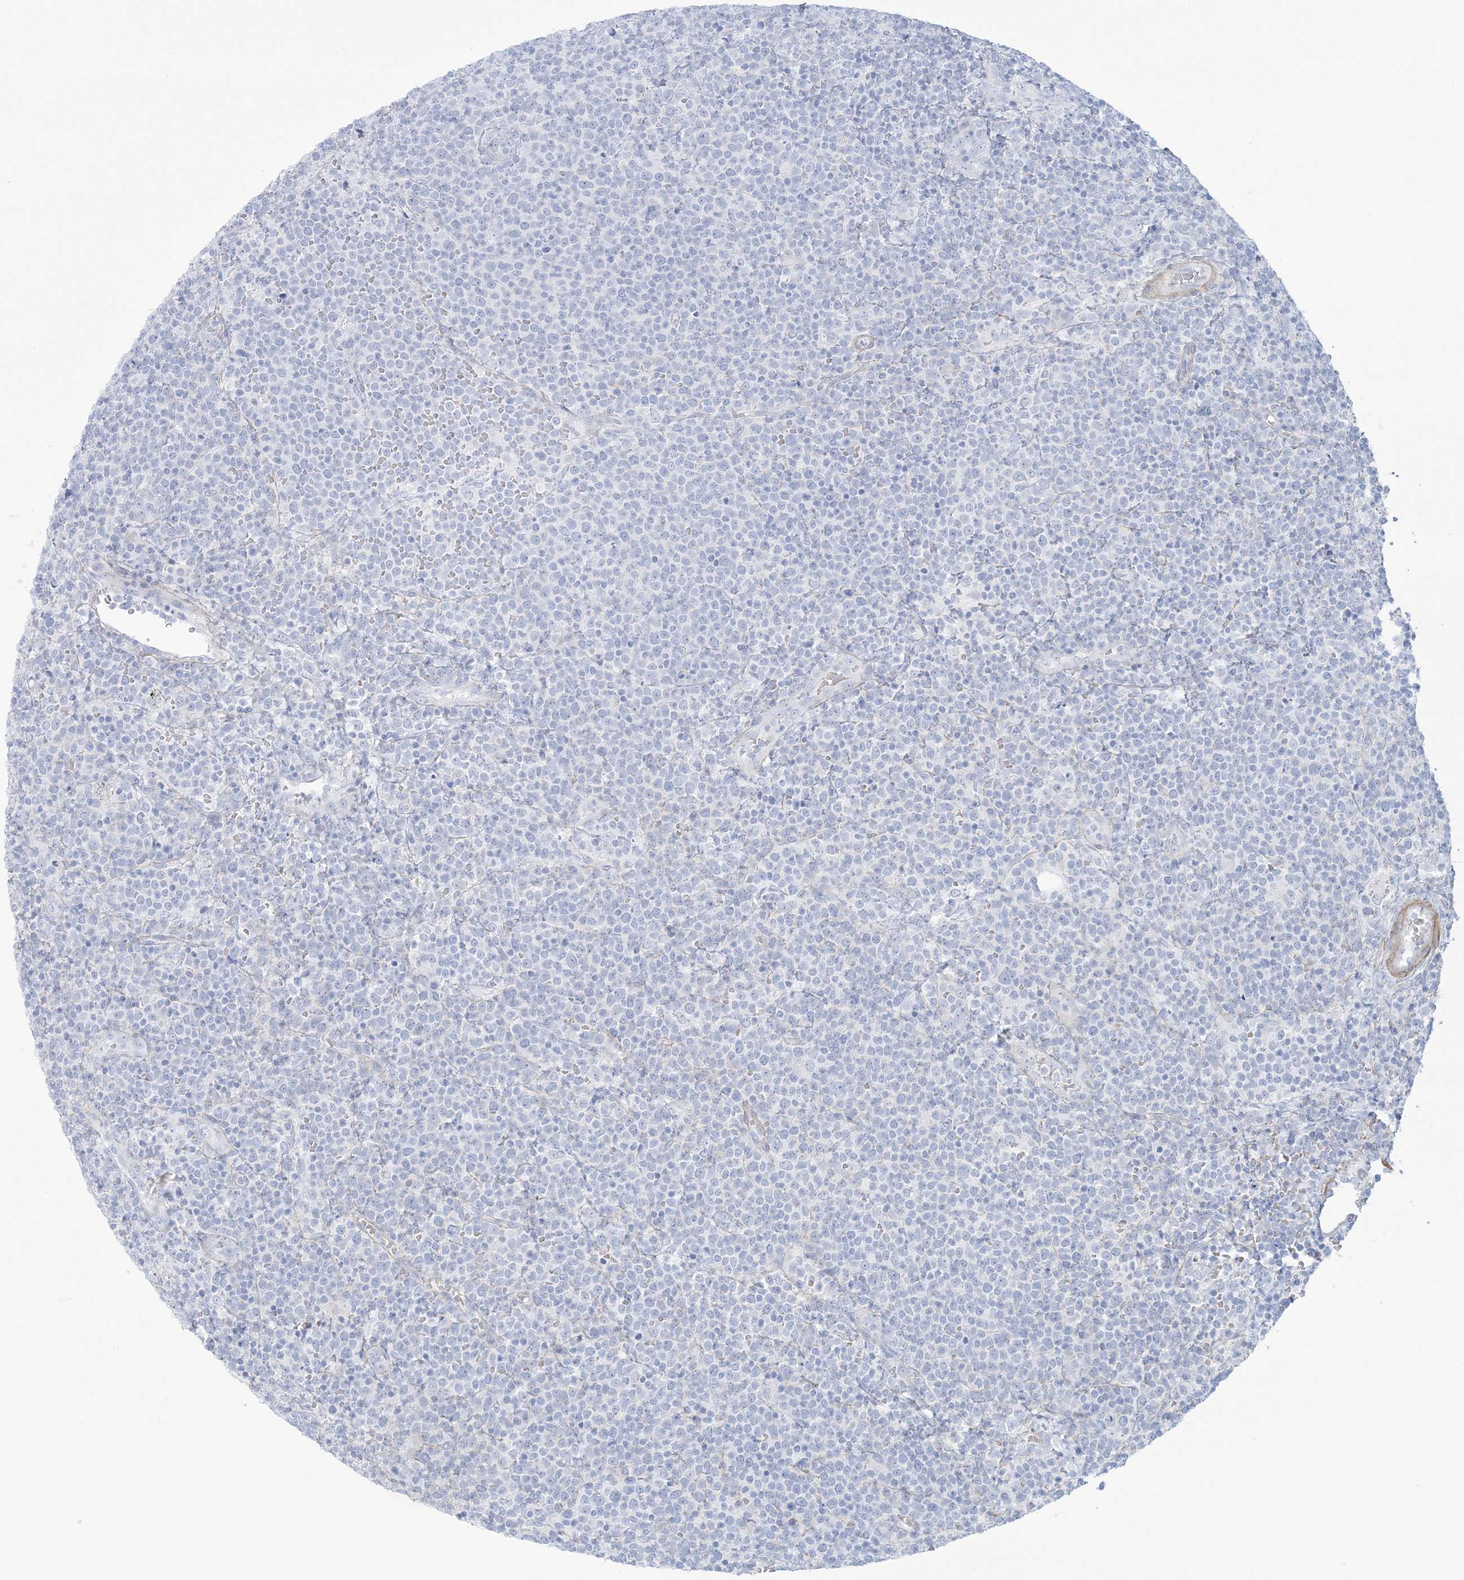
{"staining": {"intensity": "negative", "quantity": "none", "location": "none"}, "tissue": "lymphoma", "cell_type": "Tumor cells", "image_type": "cancer", "snomed": [{"axis": "morphology", "description": "Malignant lymphoma, non-Hodgkin's type, High grade"}, {"axis": "topography", "description": "Lymph node"}], "caption": "IHC image of neoplastic tissue: human high-grade malignant lymphoma, non-Hodgkin's type stained with DAB reveals no significant protein staining in tumor cells.", "gene": "AGXT", "patient": {"sex": "male", "age": 61}}